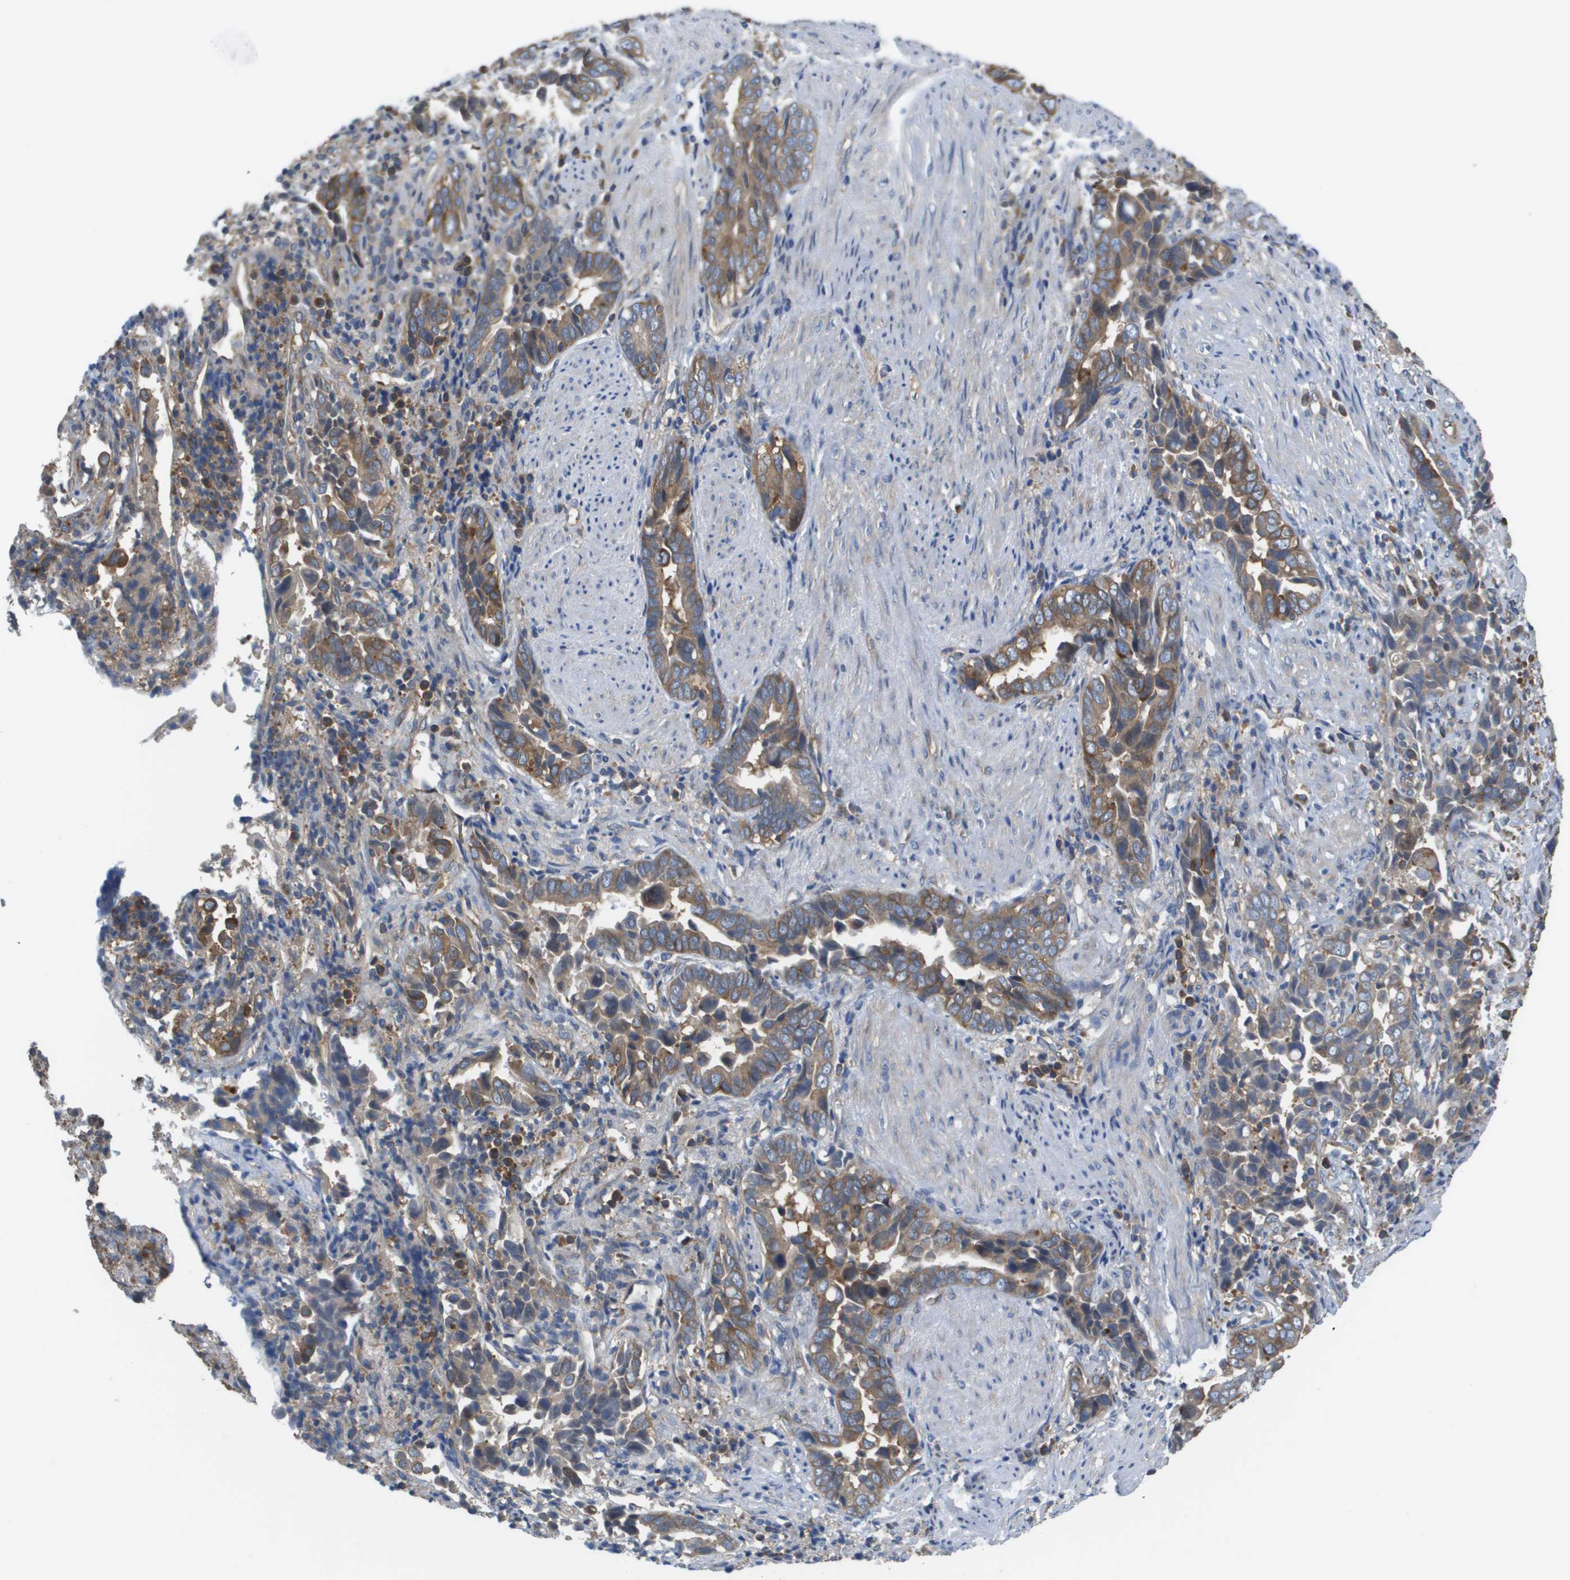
{"staining": {"intensity": "moderate", "quantity": ">75%", "location": "cytoplasmic/membranous"}, "tissue": "liver cancer", "cell_type": "Tumor cells", "image_type": "cancer", "snomed": [{"axis": "morphology", "description": "Cholangiocarcinoma"}, {"axis": "topography", "description": "Liver"}], "caption": "This photomicrograph shows immunohistochemistry staining of human cholangiocarcinoma (liver), with medium moderate cytoplasmic/membranous expression in about >75% of tumor cells.", "gene": "EIF4G2", "patient": {"sex": "female", "age": 79}}